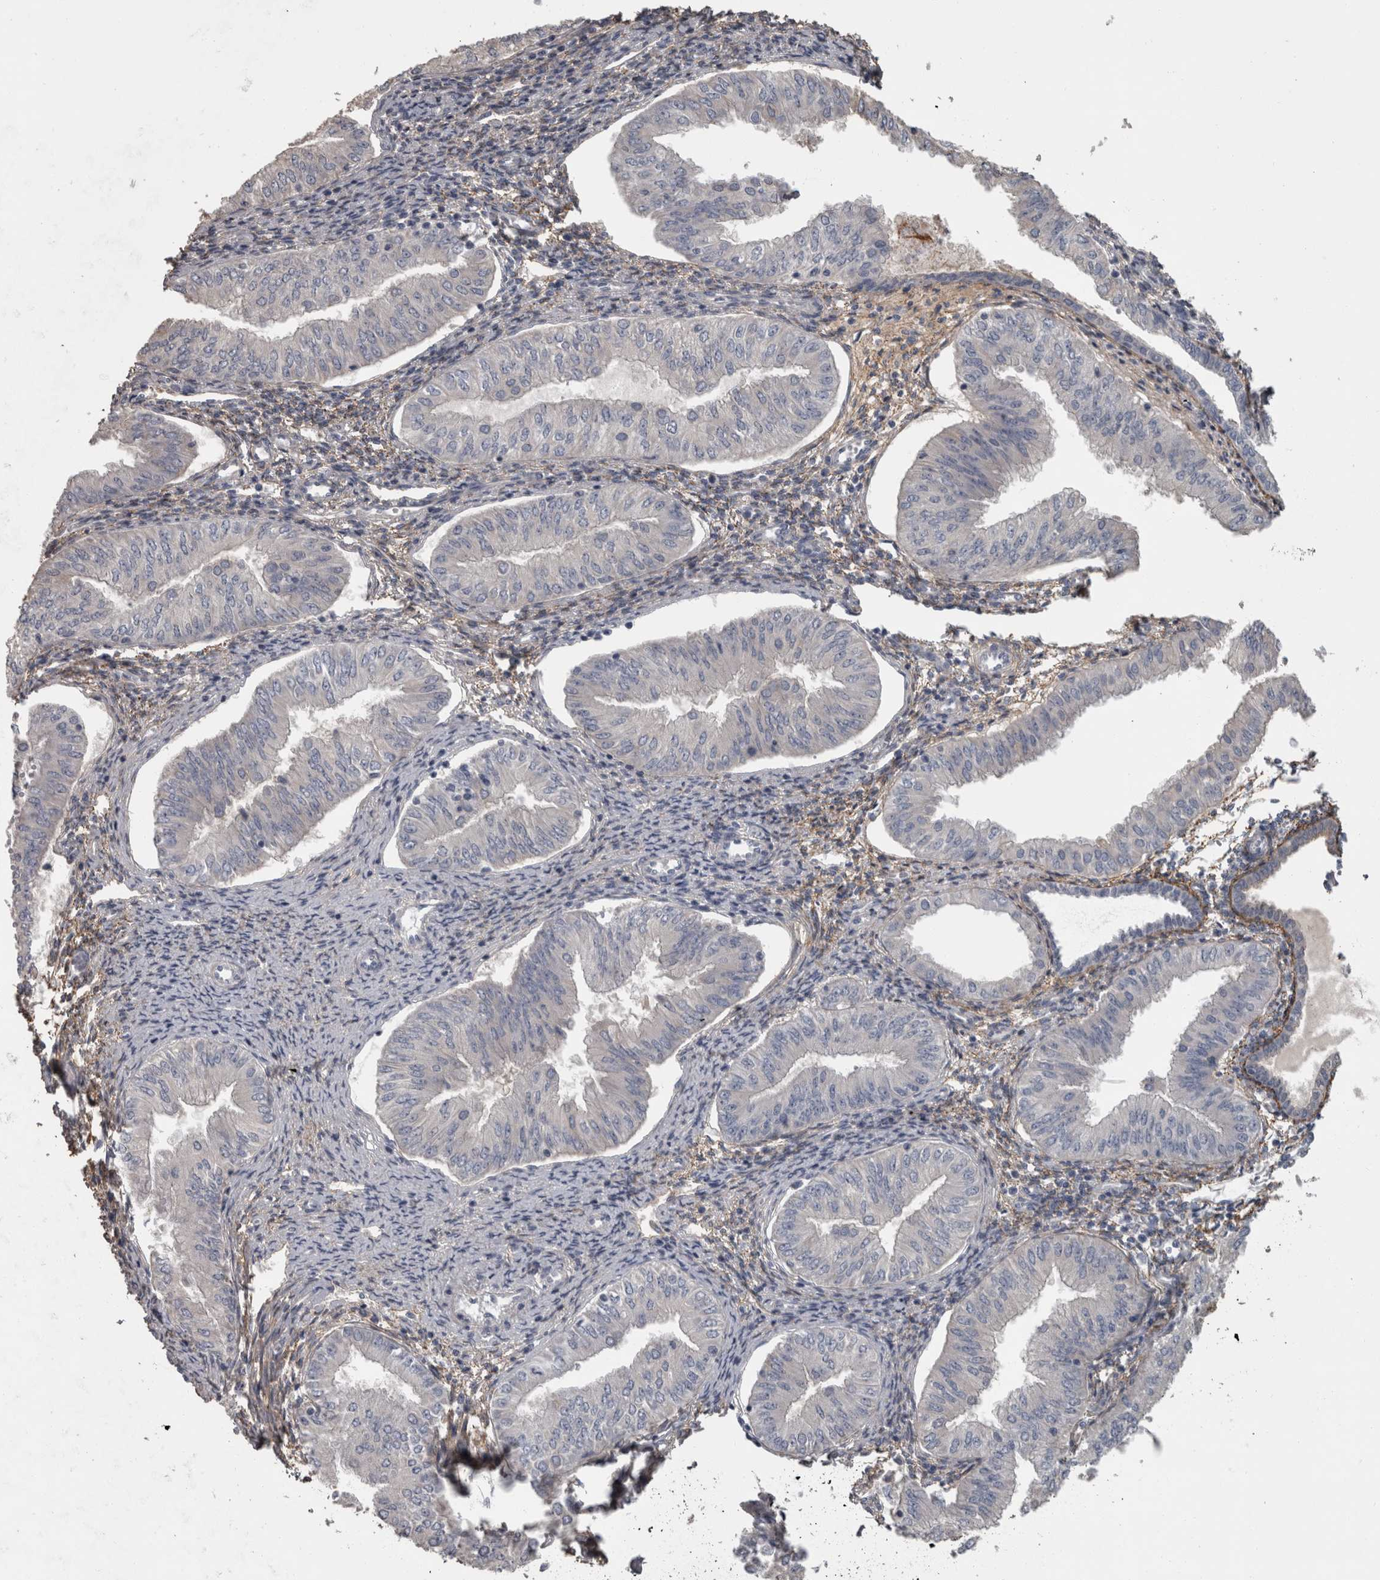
{"staining": {"intensity": "negative", "quantity": "none", "location": "none"}, "tissue": "endometrial cancer", "cell_type": "Tumor cells", "image_type": "cancer", "snomed": [{"axis": "morphology", "description": "Normal tissue, NOS"}, {"axis": "morphology", "description": "Adenocarcinoma, NOS"}, {"axis": "topography", "description": "Endometrium"}], "caption": "An immunohistochemistry histopathology image of endometrial cancer is shown. There is no staining in tumor cells of endometrial cancer. (IHC, brightfield microscopy, high magnification).", "gene": "EFEMP2", "patient": {"sex": "female", "age": 53}}